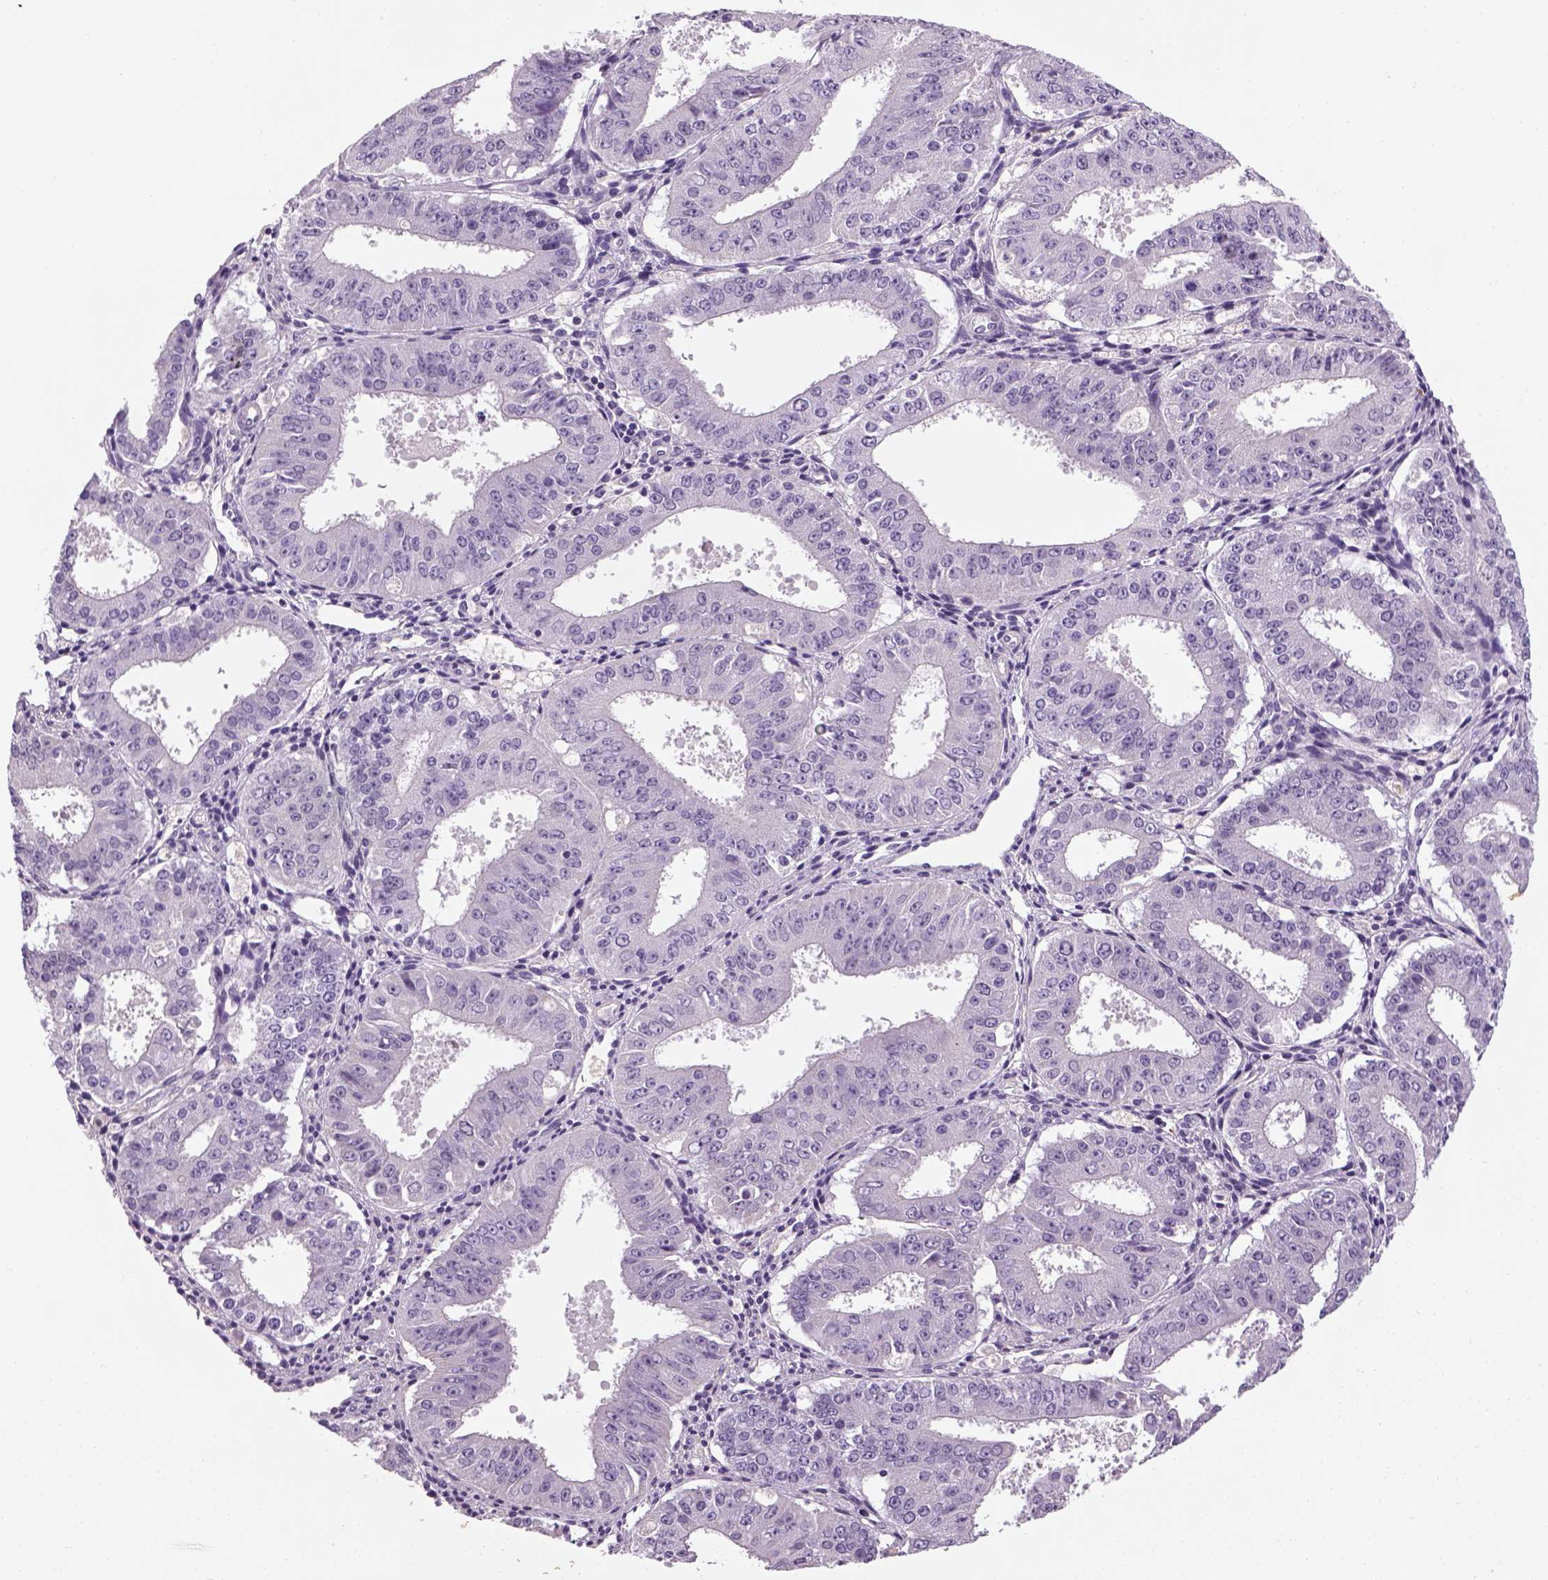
{"staining": {"intensity": "negative", "quantity": "none", "location": "none"}, "tissue": "ovarian cancer", "cell_type": "Tumor cells", "image_type": "cancer", "snomed": [{"axis": "morphology", "description": "Carcinoma, endometroid"}, {"axis": "topography", "description": "Ovary"}], "caption": "The micrograph demonstrates no significant positivity in tumor cells of ovarian endometroid carcinoma.", "gene": "ELOVL3", "patient": {"sex": "female", "age": 42}}